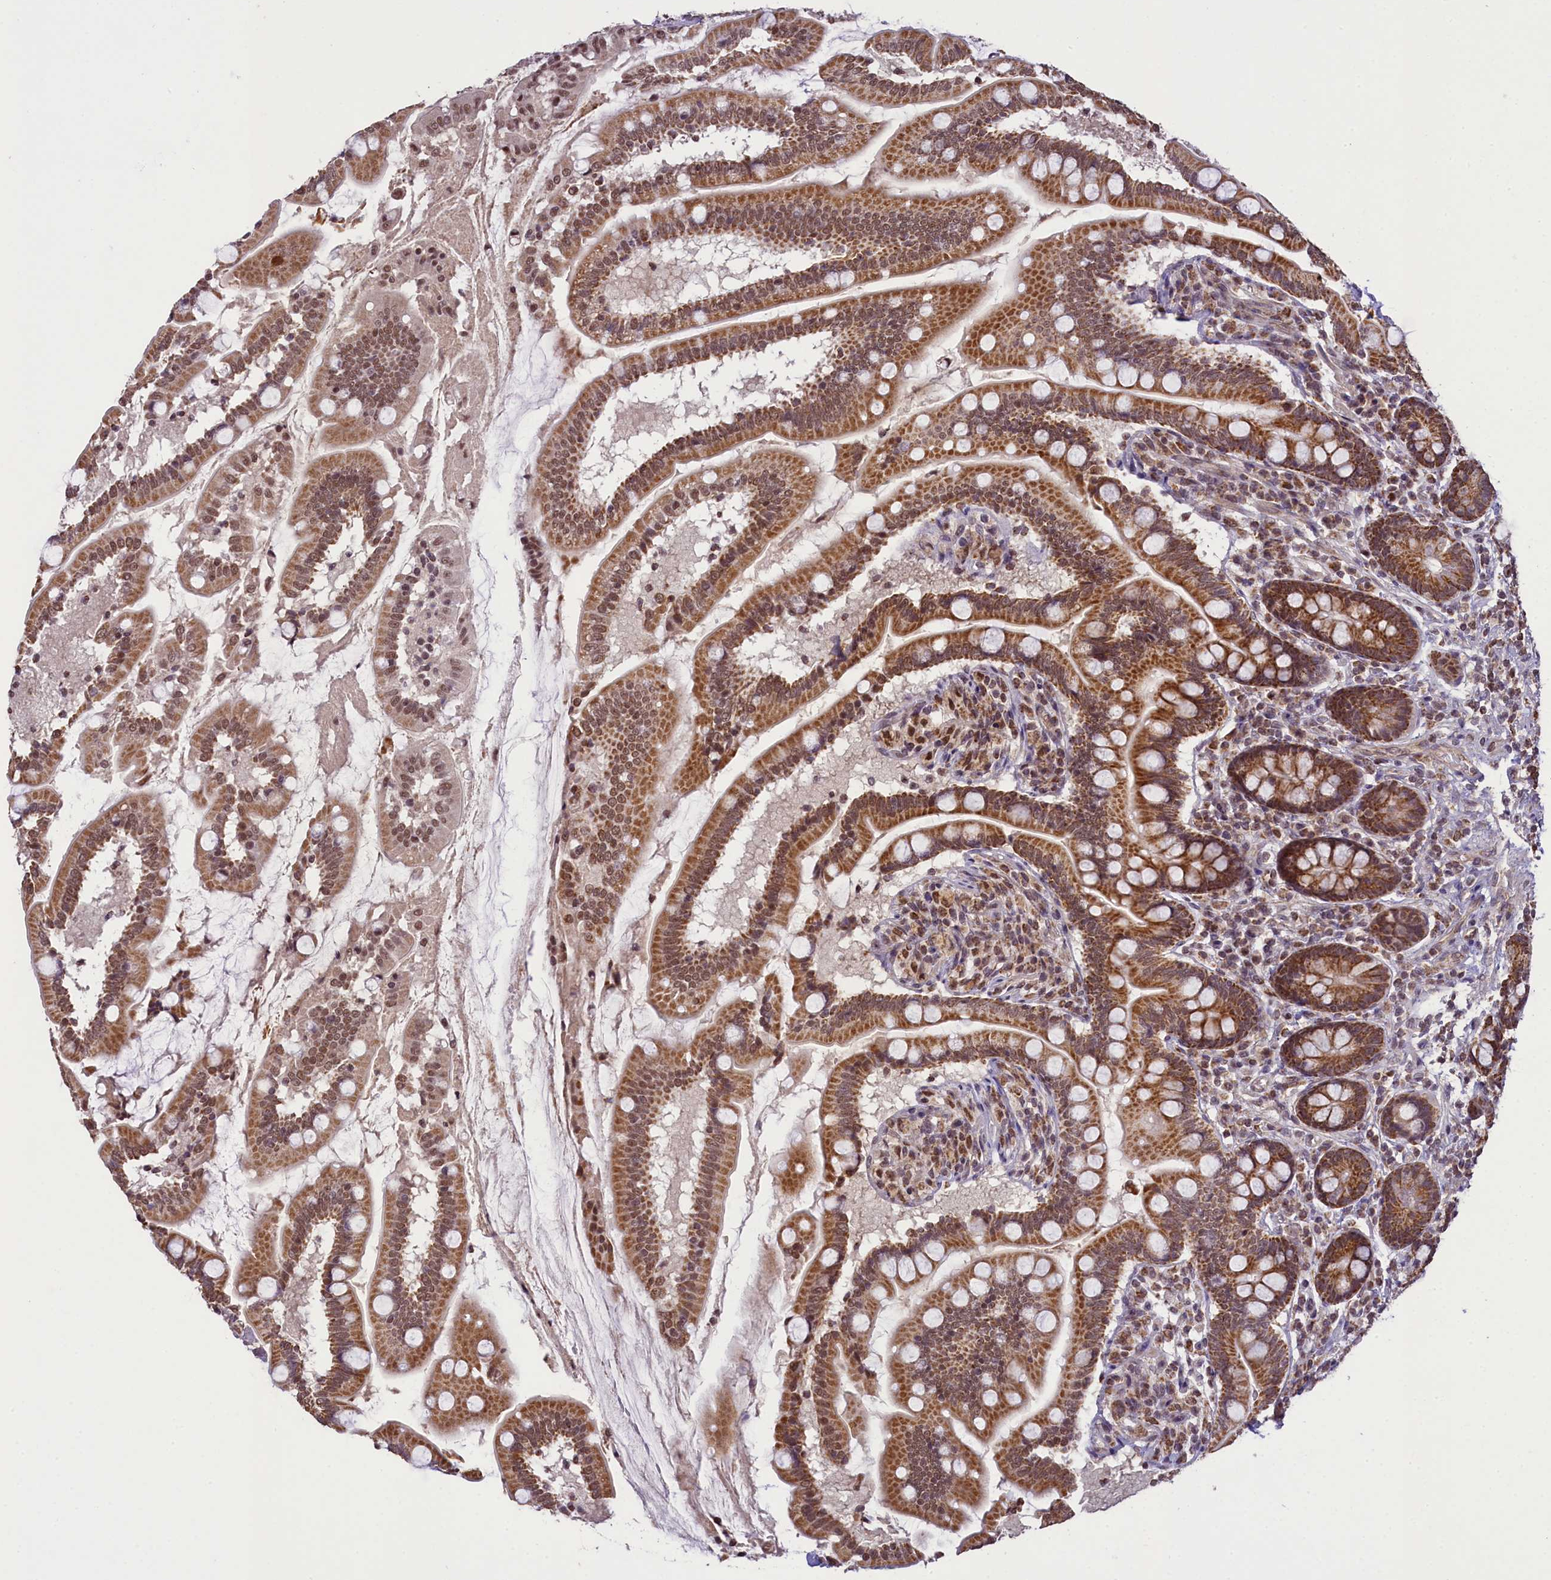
{"staining": {"intensity": "moderate", "quantity": ">75%", "location": "cytoplasmic/membranous,nuclear"}, "tissue": "small intestine", "cell_type": "Glandular cells", "image_type": "normal", "snomed": [{"axis": "morphology", "description": "Normal tissue, NOS"}, {"axis": "topography", "description": "Small intestine"}], "caption": "Immunohistochemistry (IHC) of unremarkable small intestine reveals medium levels of moderate cytoplasmic/membranous,nuclear expression in about >75% of glandular cells.", "gene": "PAF1", "patient": {"sex": "female", "age": 64}}